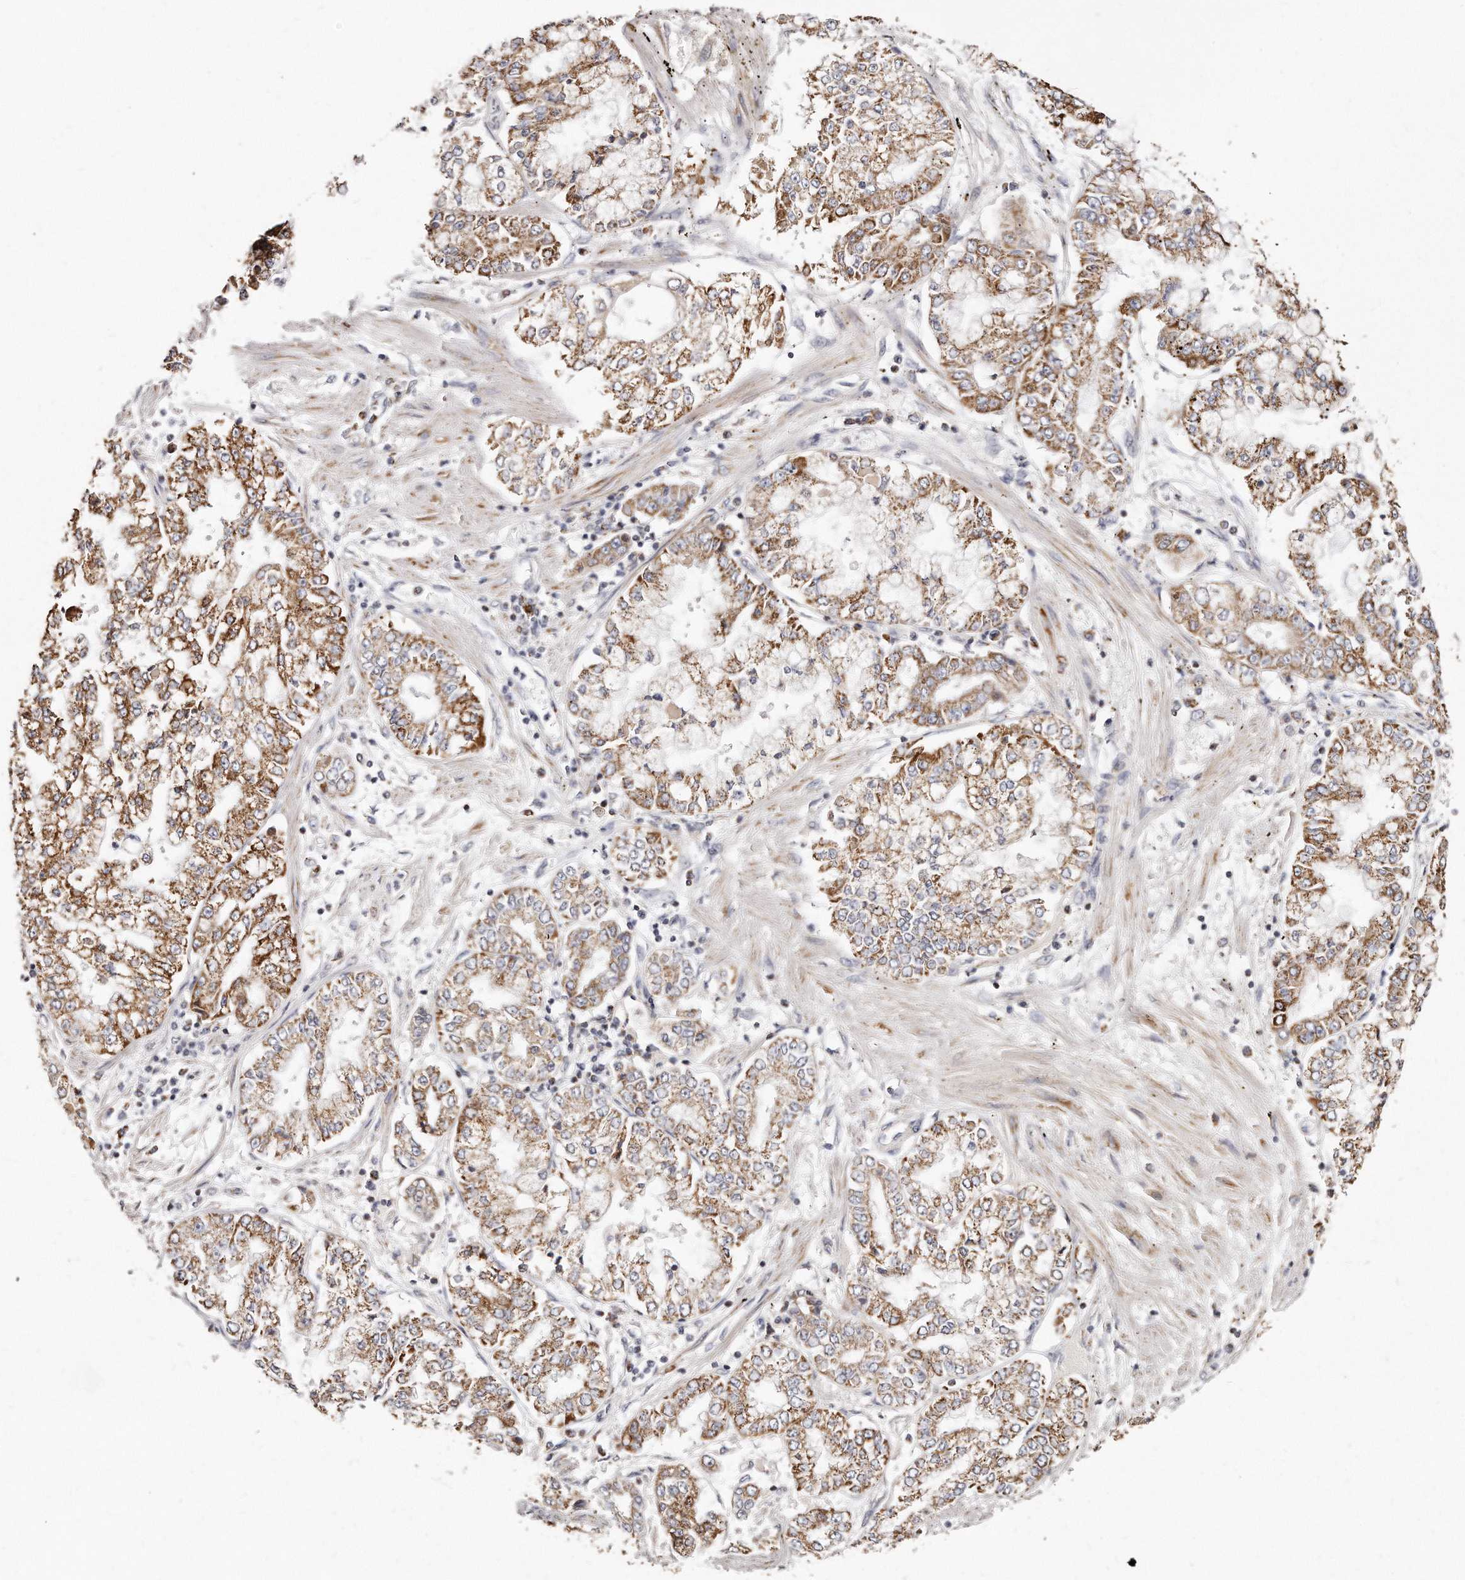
{"staining": {"intensity": "moderate", "quantity": ">75%", "location": "cytoplasmic/membranous"}, "tissue": "stomach cancer", "cell_type": "Tumor cells", "image_type": "cancer", "snomed": [{"axis": "morphology", "description": "Adenocarcinoma, NOS"}, {"axis": "topography", "description": "Stomach"}], "caption": "Immunohistochemical staining of stomach cancer reveals medium levels of moderate cytoplasmic/membranous staining in about >75% of tumor cells. The protein is stained brown, and the nuclei are stained in blue (DAB (3,3'-diaminobenzidine) IHC with brightfield microscopy, high magnification).", "gene": "RTKN", "patient": {"sex": "male", "age": 76}}